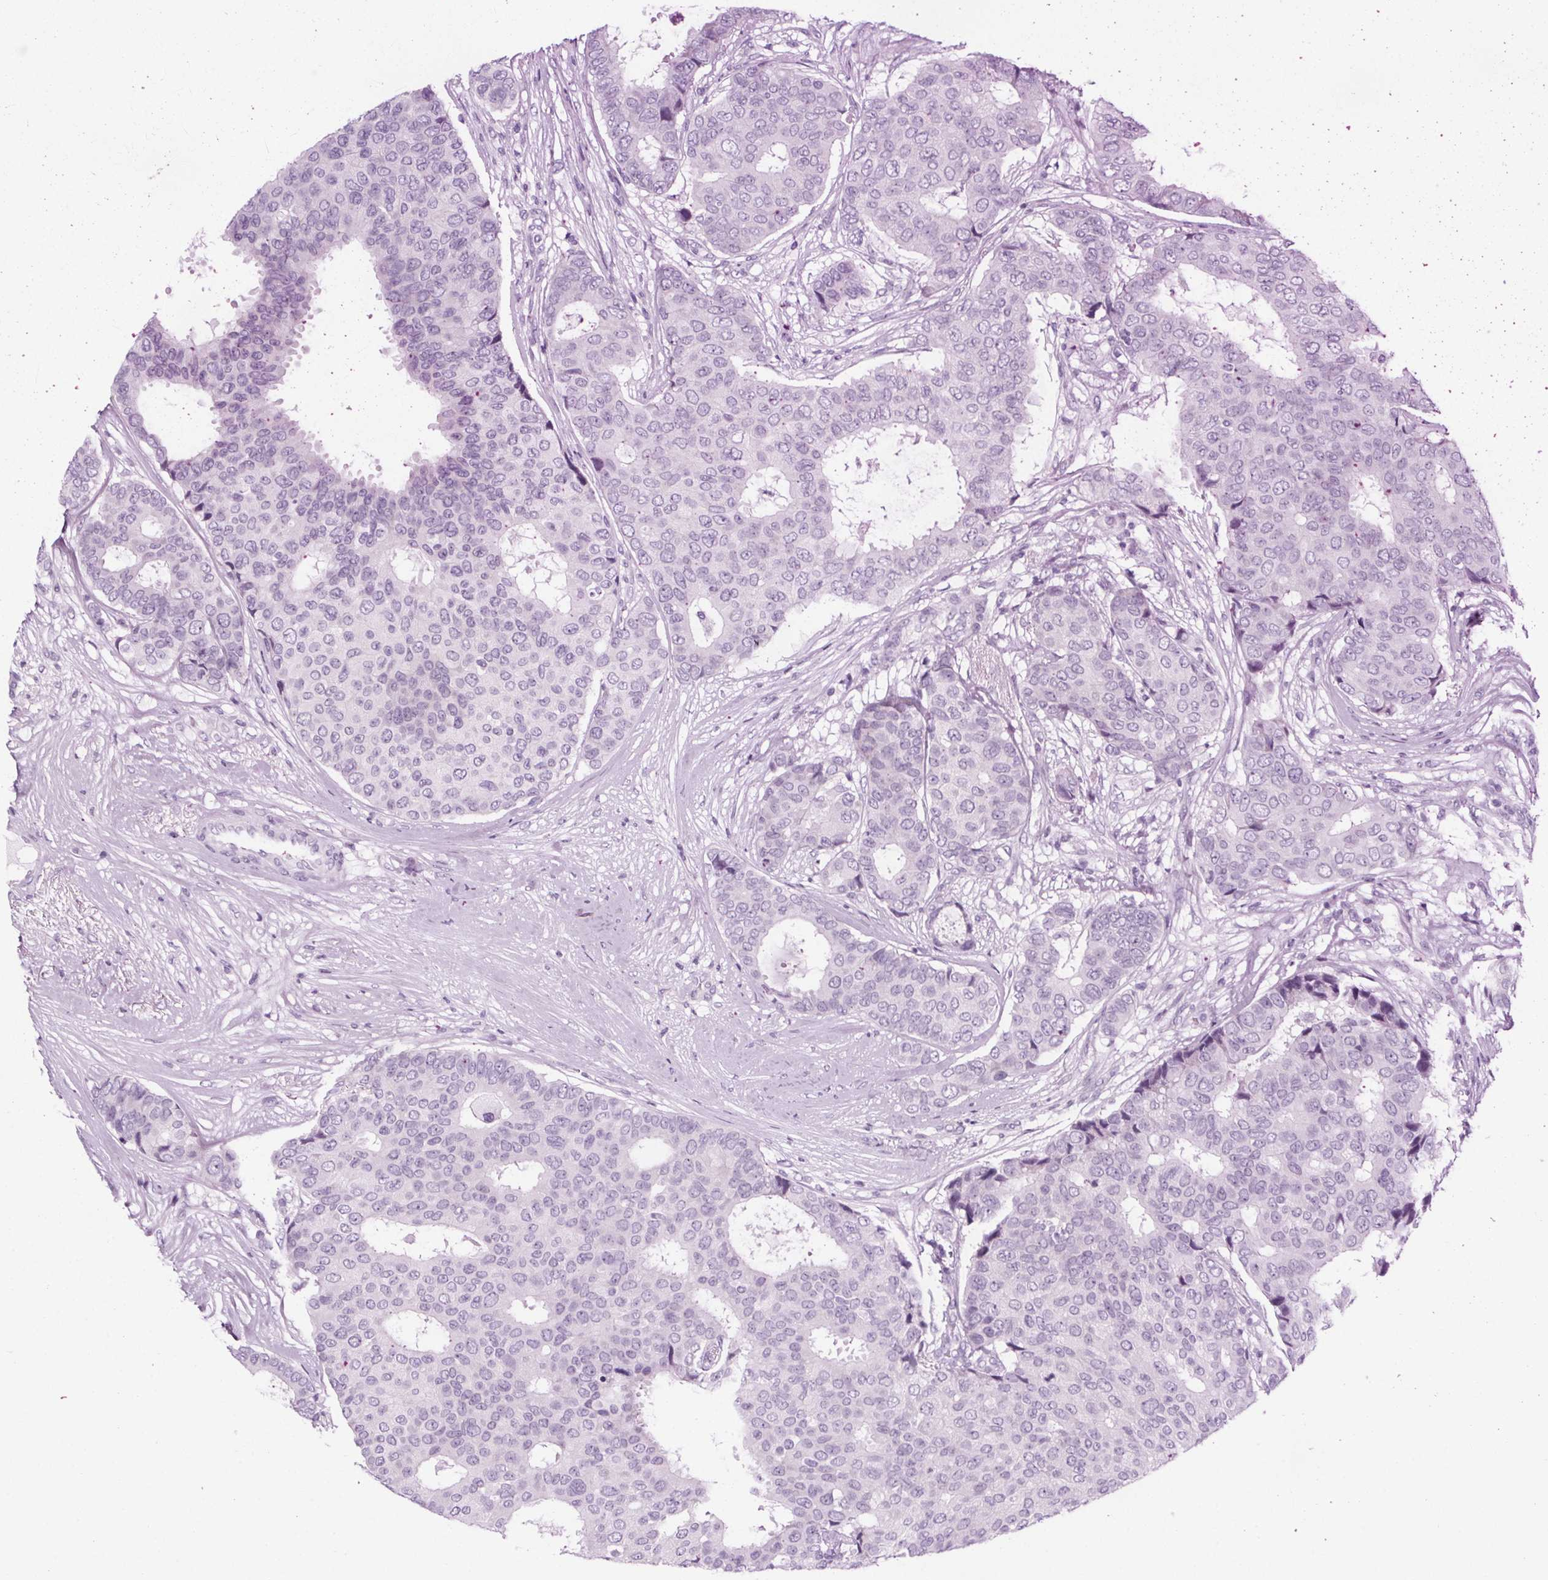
{"staining": {"intensity": "negative", "quantity": "none", "location": "none"}, "tissue": "breast cancer", "cell_type": "Tumor cells", "image_type": "cancer", "snomed": [{"axis": "morphology", "description": "Duct carcinoma"}, {"axis": "topography", "description": "Breast"}], "caption": "Invasive ductal carcinoma (breast) was stained to show a protein in brown. There is no significant staining in tumor cells.", "gene": "CUBN", "patient": {"sex": "female", "age": 75}}